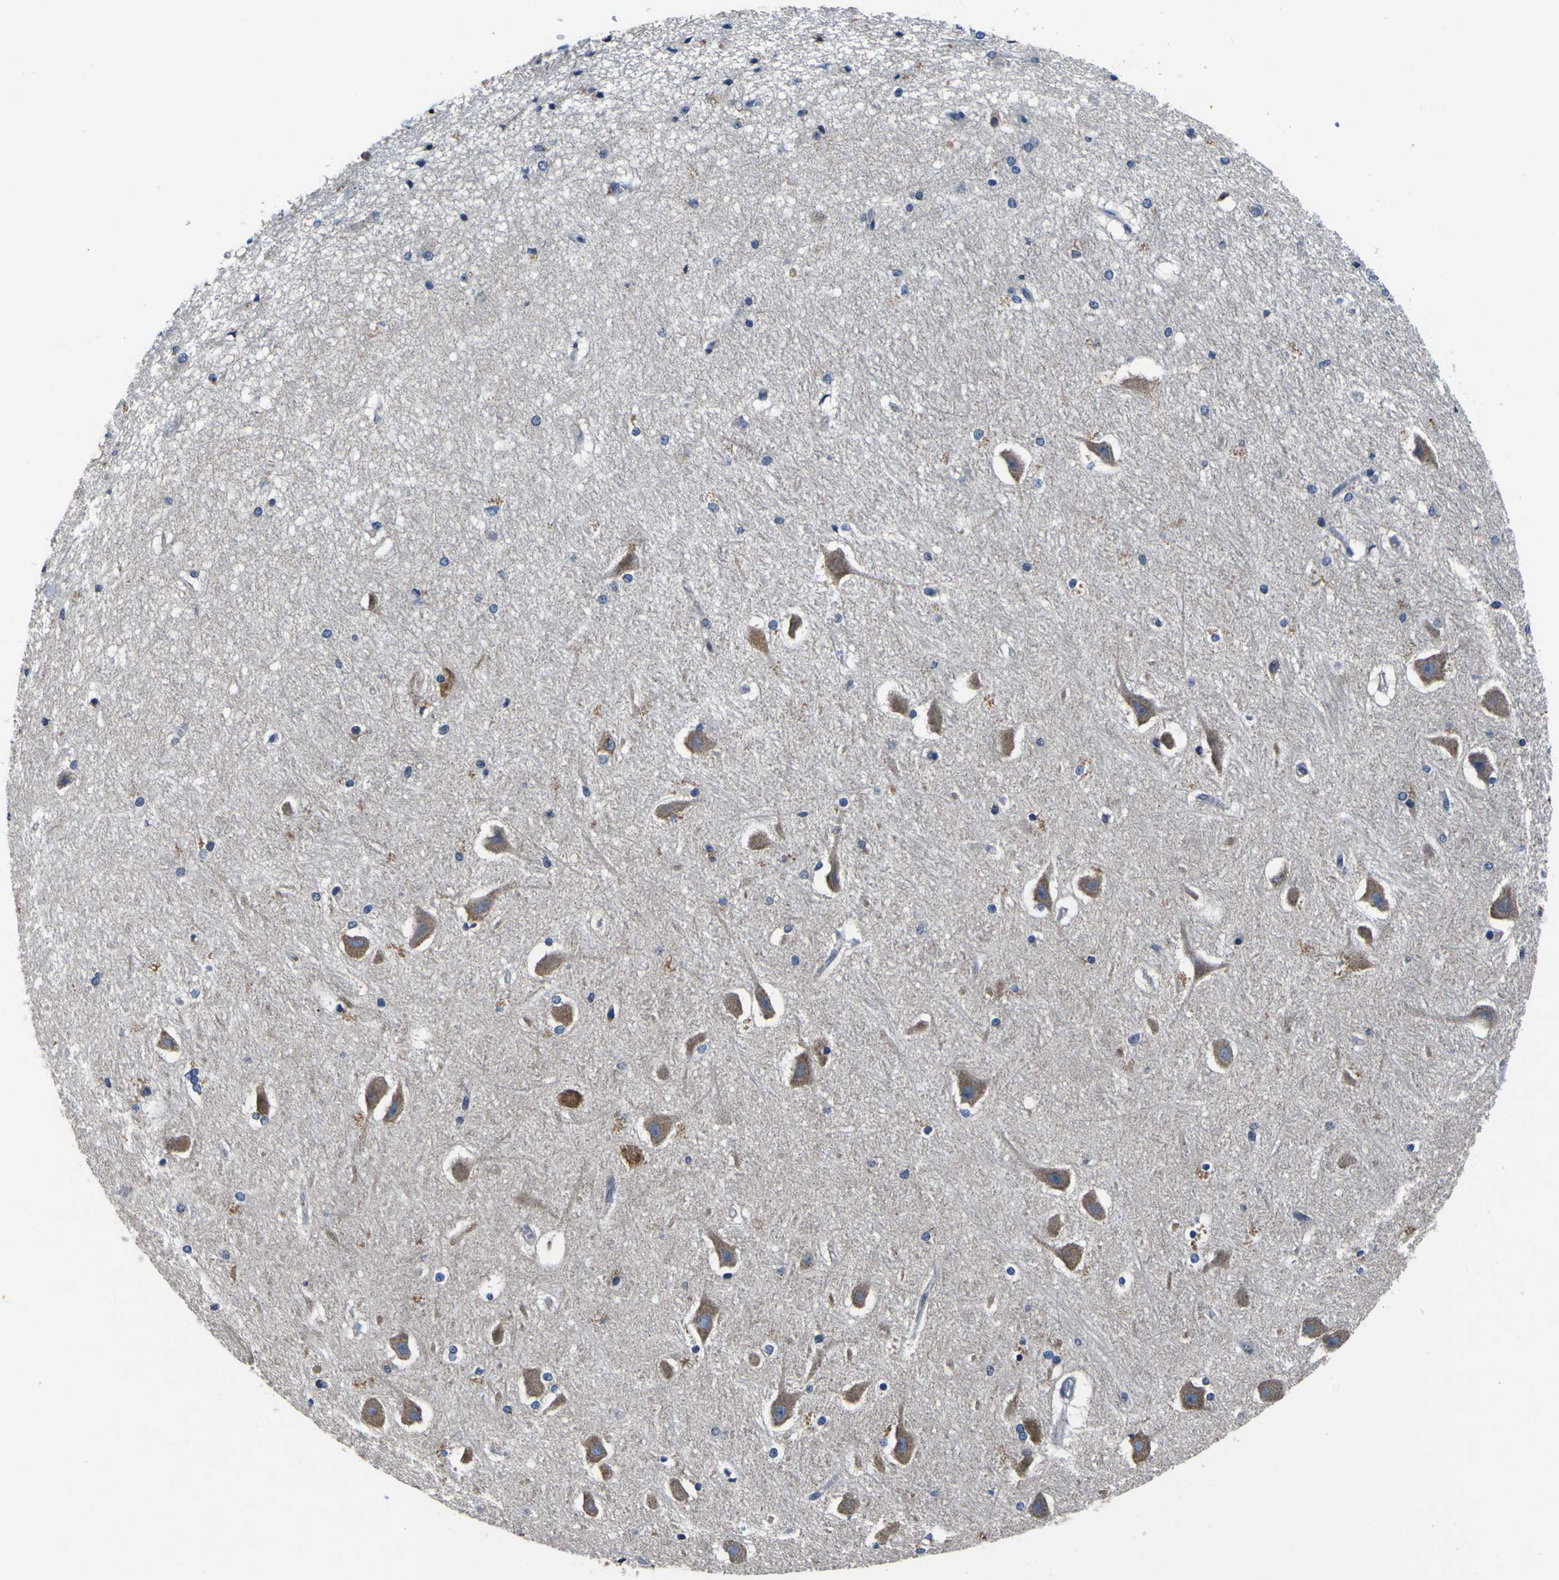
{"staining": {"intensity": "negative", "quantity": "none", "location": "none"}, "tissue": "hippocampus", "cell_type": "Glial cells", "image_type": "normal", "snomed": [{"axis": "morphology", "description": "Normal tissue, NOS"}, {"axis": "topography", "description": "Hippocampus"}], "caption": "Immunohistochemistry photomicrograph of normal hippocampus: human hippocampus stained with DAB (3,3'-diaminobenzidine) displays no significant protein staining in glial cells.", "gene": "EPHB4", "patient": {"sex": "female", "age": 19}}